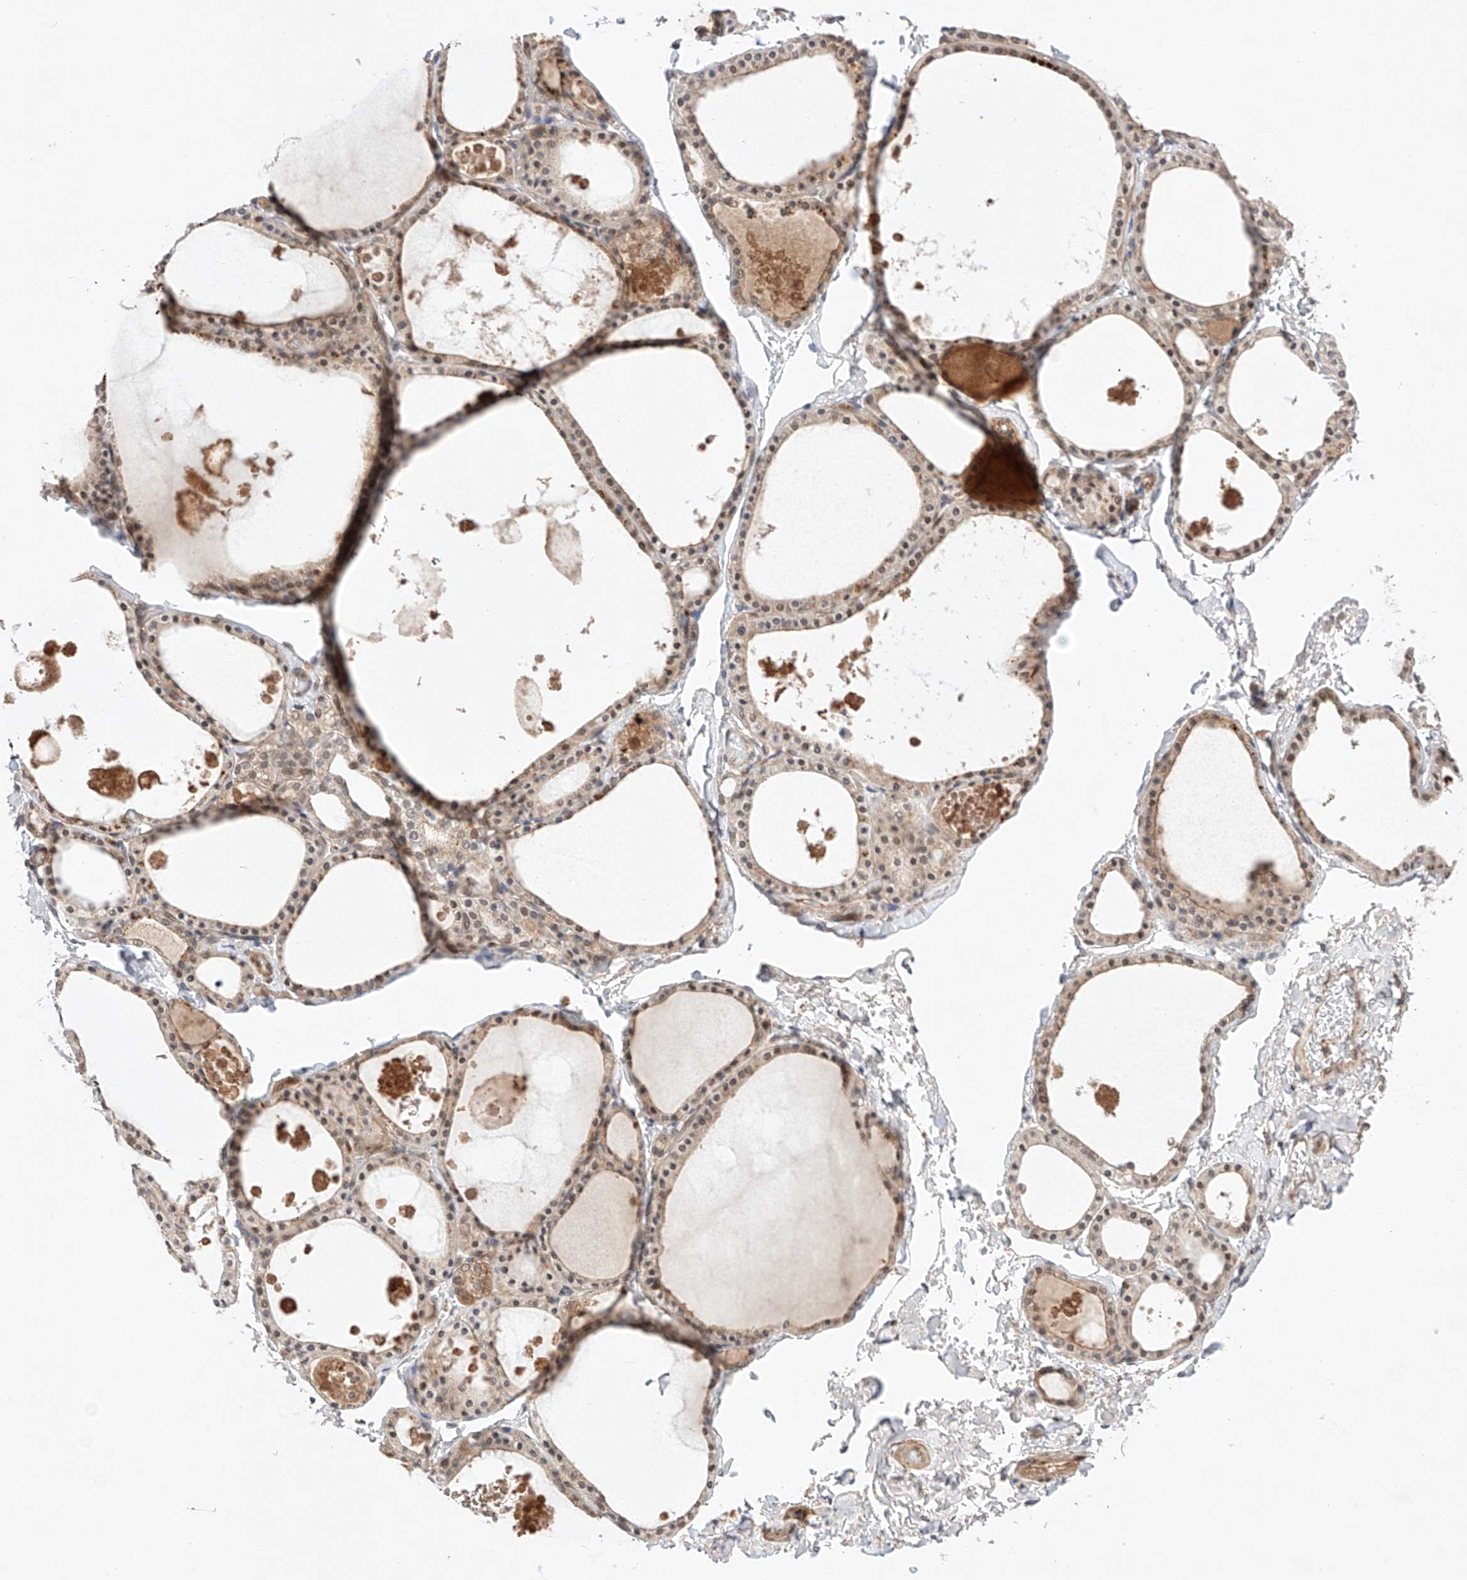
{"staining": {"intensity": "moderate", "quantity": ">75%", "location": "cytoplasmic/membranous,nuclear"}, "tissue": "thyroid gland", "cell_type": "Glandular cells", "image_type": "normal", "snomed": [{"axis": "morphology", "description": "Normal tissue, NOS"}, {"axis": "topography", "description": "Thyroid gland"}], "caption": "Protein analysis of normal thyroid gland displays moderate cytoplasmic/membranous,nuclear staining in about >75% of glandular cells. The staining was performed using DAB (3,3'-diaminobenzidine) to visualize the protein expression in brown, while the nuclei were stained in blue with hematoxylin (Magnification: 20x).", "gene": "ZNF124", "patient": {"sex": "male", "age": 56}}